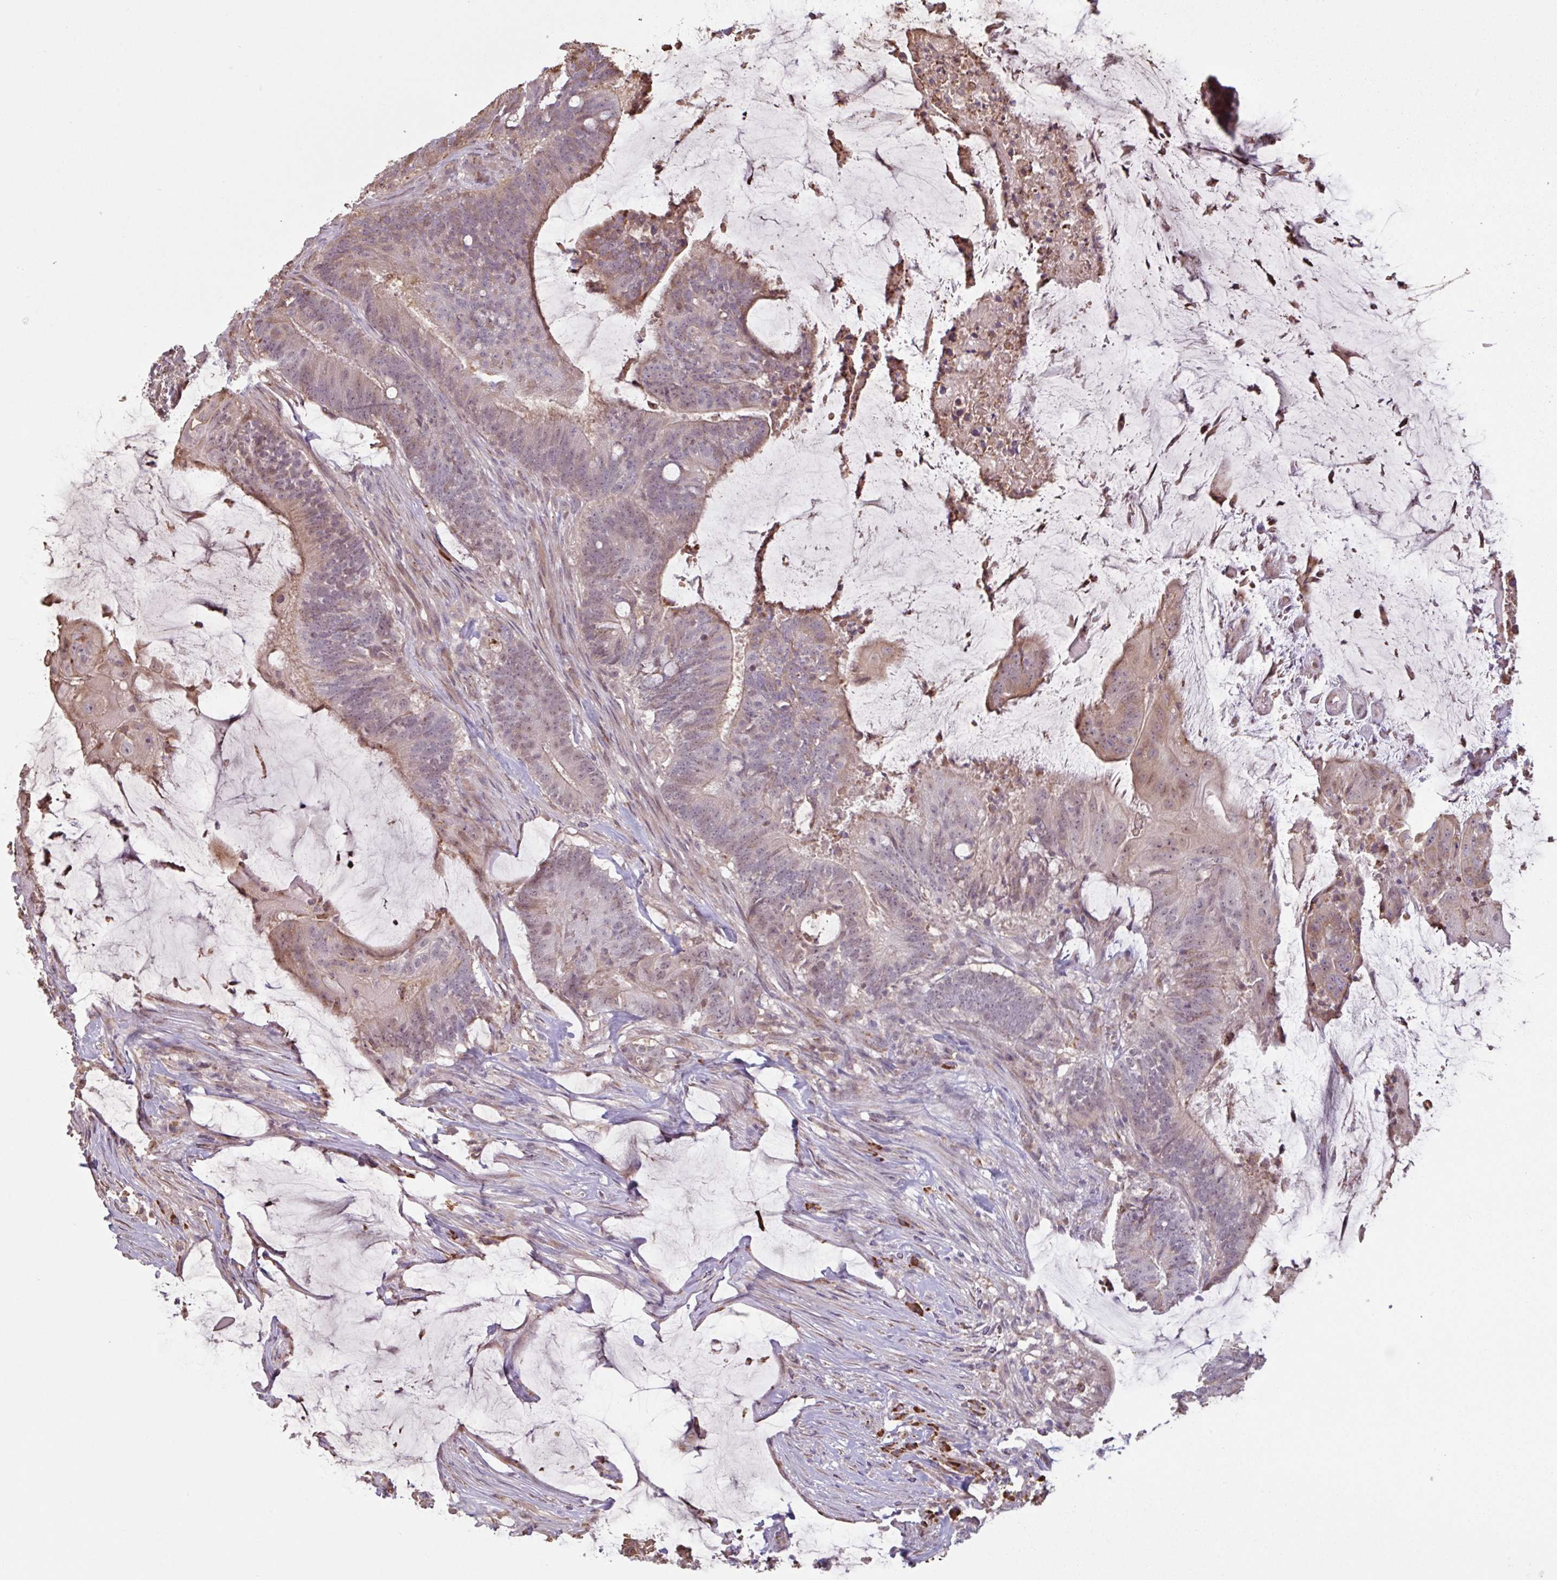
{"staining": {"intensity": "weak", "quantity": "25%-75%", "location": "cytoplasmic/membranous,nuclear"}, "tissue": "colorectal cancer", "cell_type": "Tumor cells", "image_type": "cancer", "snomed": [{"axis": "morphology", "description": "Adenocarcinoma, NOS"}, {"axis": "topography", "description": "Colon"}], "caption": "Colorectal adenocarcinoma tissue displays weak cytoplasmic/membranous and nuclear expression in approximately 25%-75% of tumor cells", "gene": "TAF1D", "patient": {"sex": "female", "age": 43}}